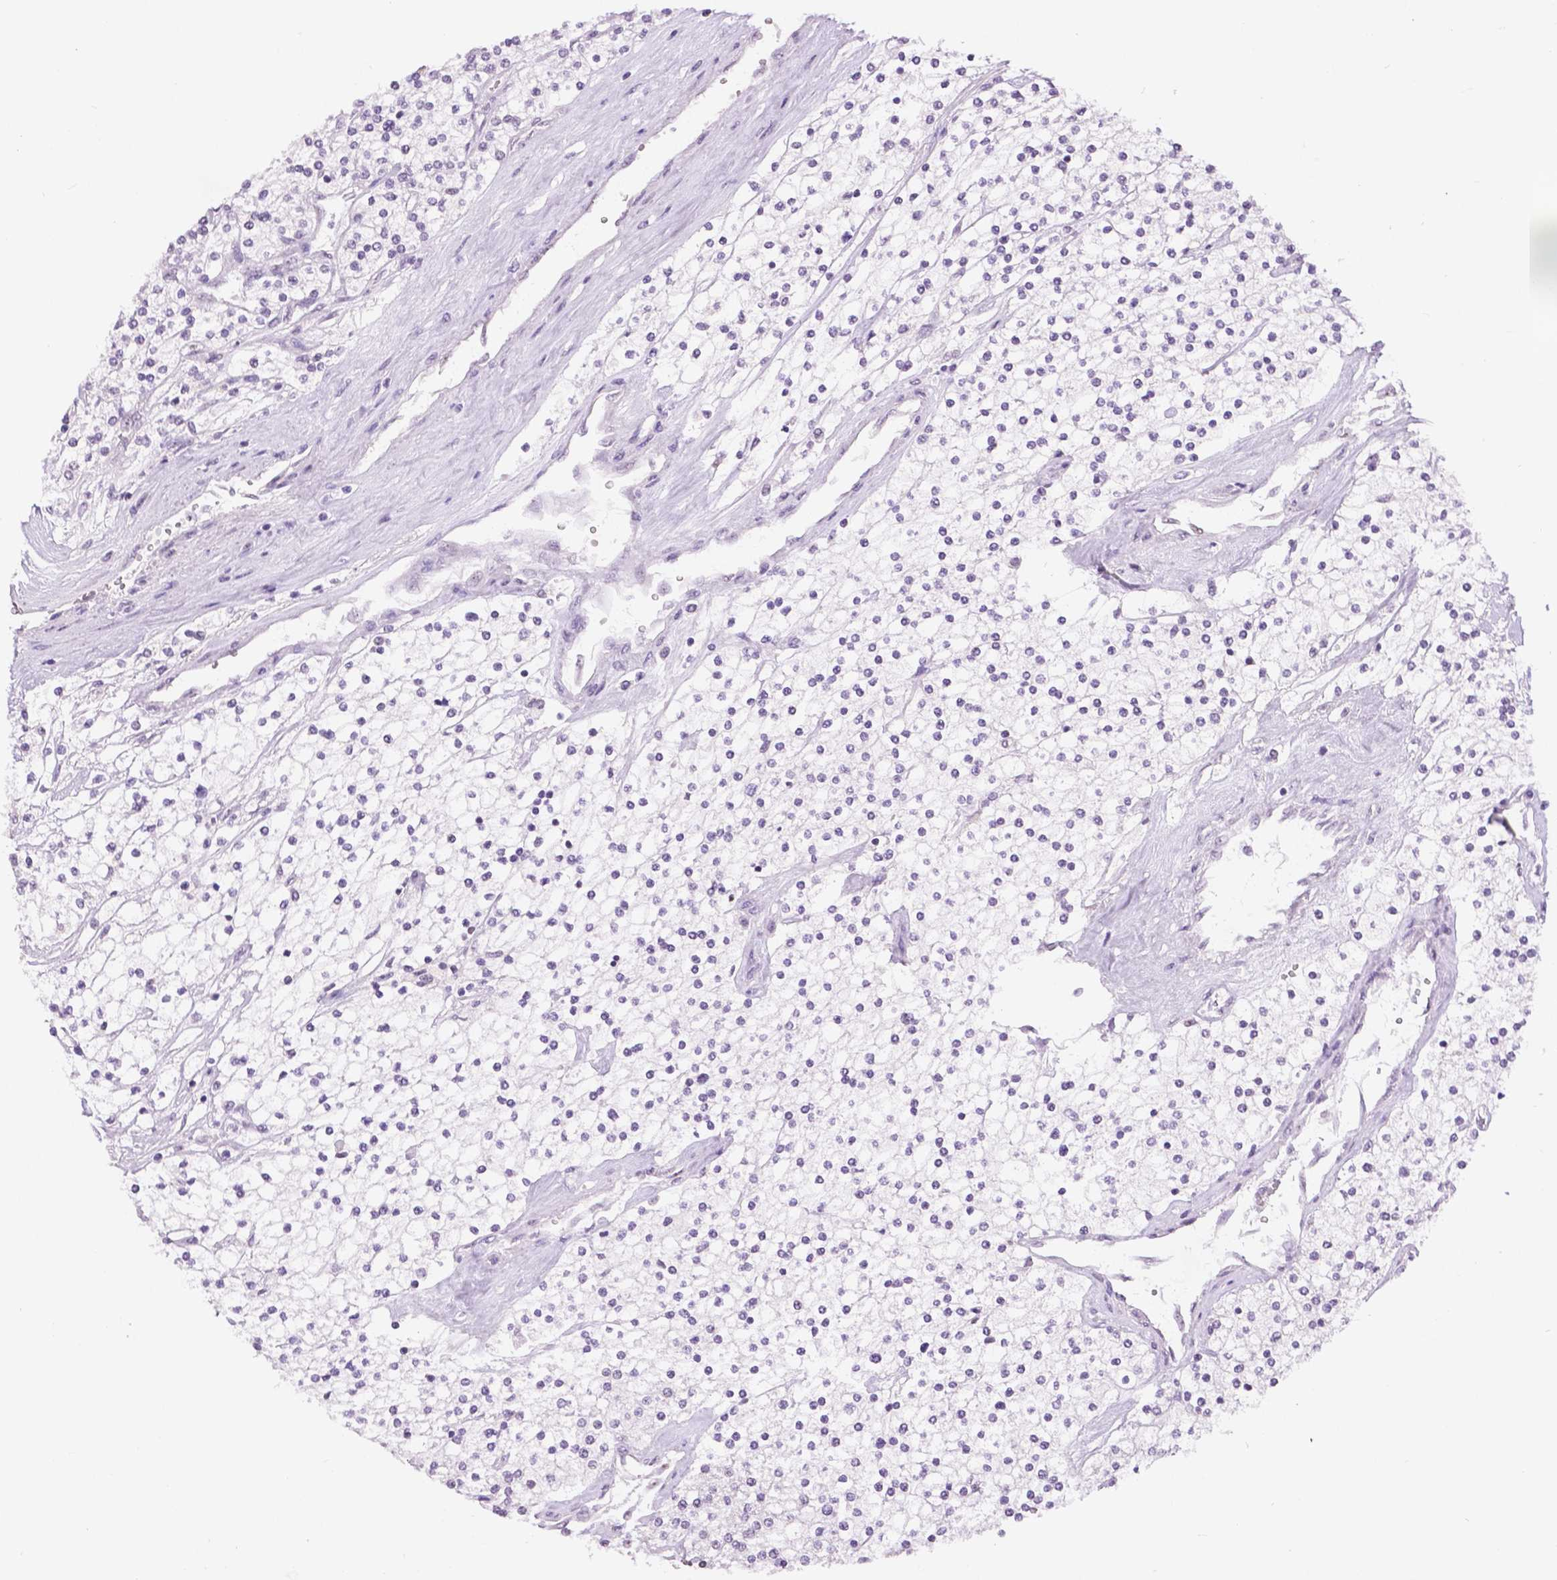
{"staining": {"intensity": "negative", "quantity": "none", "location": "none"}, "tissue": "renal cancer", "cell_type": "Tumor cells", "image_type": "cancer", "snomed": [{"axis": "morphology", "description": "Adenocarcinoma, NOS"}, {"axis": "topography", "description": "Kidney"}], "caption": "This histopathology image is of renal cancer stained with IHC to label a protein in brown with the nuclei are counter-stained blue. There is no expression in tumor cells. (Stains: DAB (3,3'-diaminobenzidine) IHC with hematoxylin counter stain, Microscopy: brightfield microscopy at high magnification).", "gene": "NHP2", "patient": {"sex": "male", "age": 80}}